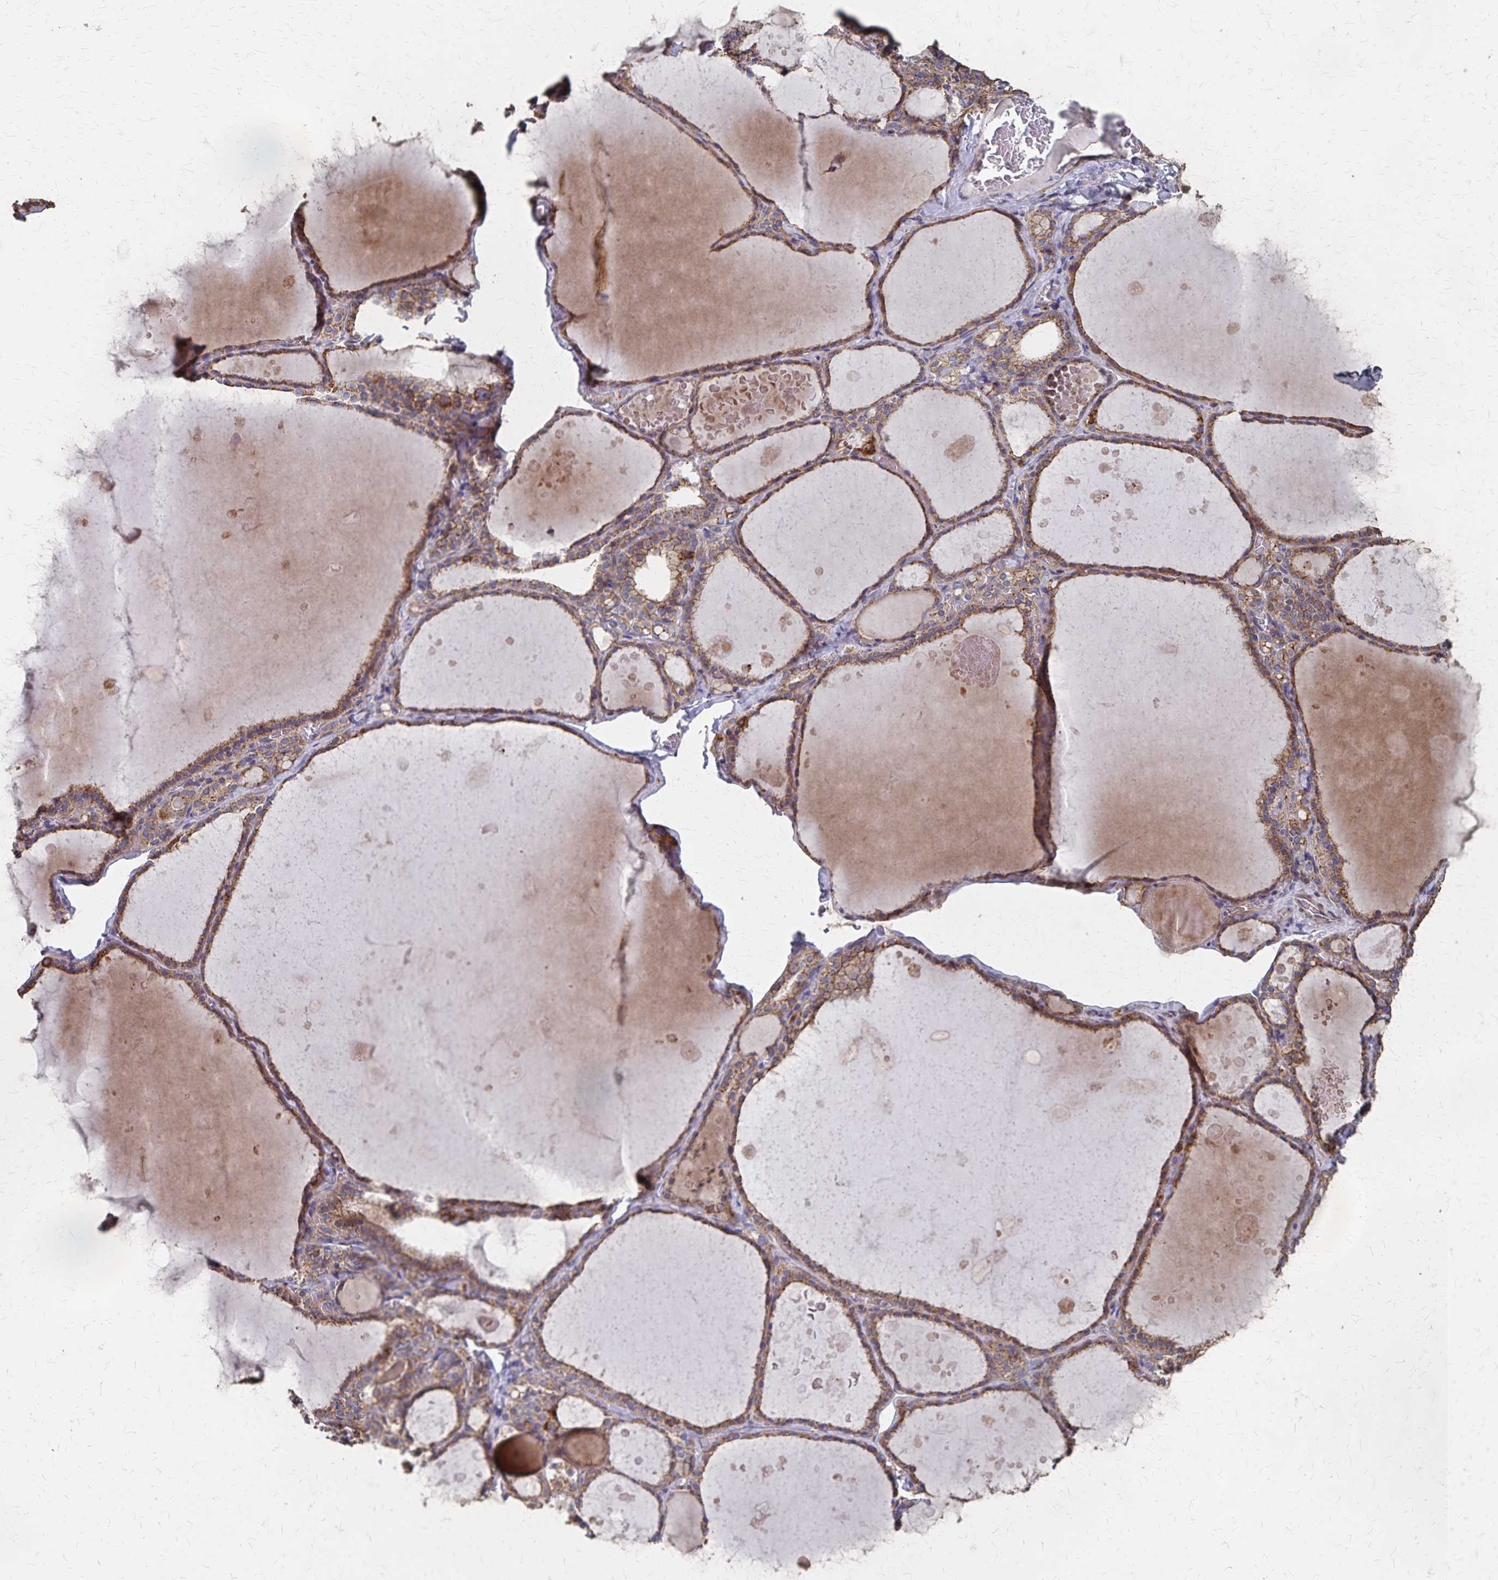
{"staining": {"intensity": "moderate", "quantity": ">75%", "location": "cytoplasmic/membranous"}, "tissue": "thyroid gland", "cell_type": "Glandular cells", "image_type": "normal", "snomed": [{"axis": "morphology", "description": "Normal tissue, NOS"}, {"axis": "topography", "description": "Thyroid gland"}], "caption": "Immunohistochemical staining of normal thyroid gland displays medium levels of moderate cytoplasmic/membranous staining in approximately >75% of glandular cells.", "gene": "PGAP2", "patient": {"sex": "male", "age": 56}}